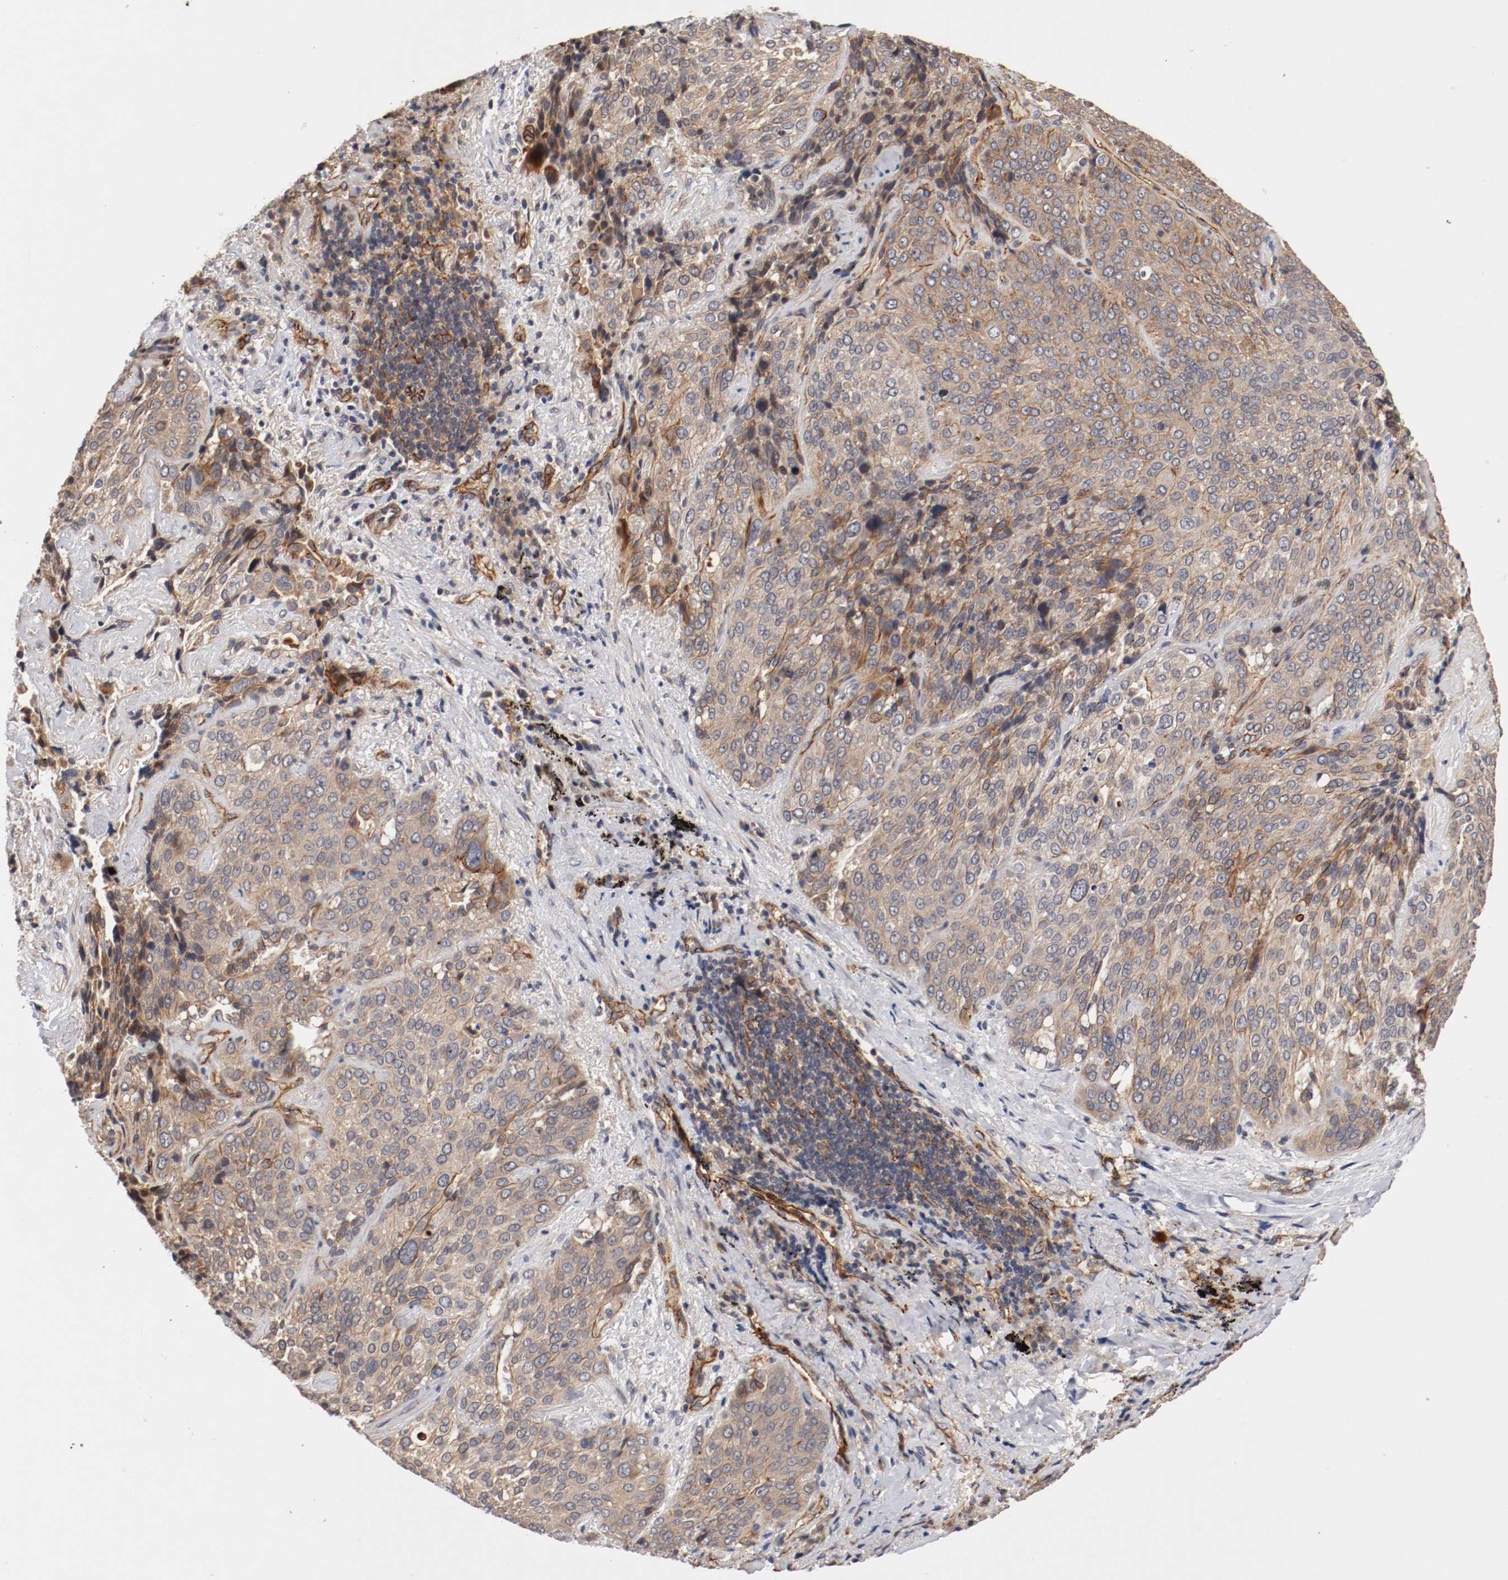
{"staining": {"intensity": "moderate", "quantity": "25%-75%", "location": "cytoplasmic/membranous"}, "tissue": "lung cancer", "cell_type": "Tumor cells", "image_type": "cancer", "snomed": [{"axis": "morphology", "description": "Squamous cell carcinoma, NOS"}, {"axis": "topography", "description": "Lung"}], "caption": "This image exhibits lung cancer stained with immunohistochemistry to label a protein in brown. The cytoplasmic/membranous of tumor cells show moderate positivity for the protein. Nuclei are counter-stained blue.", "gene": "TYK2", "patient": {"sex": "male", "age": 54}}